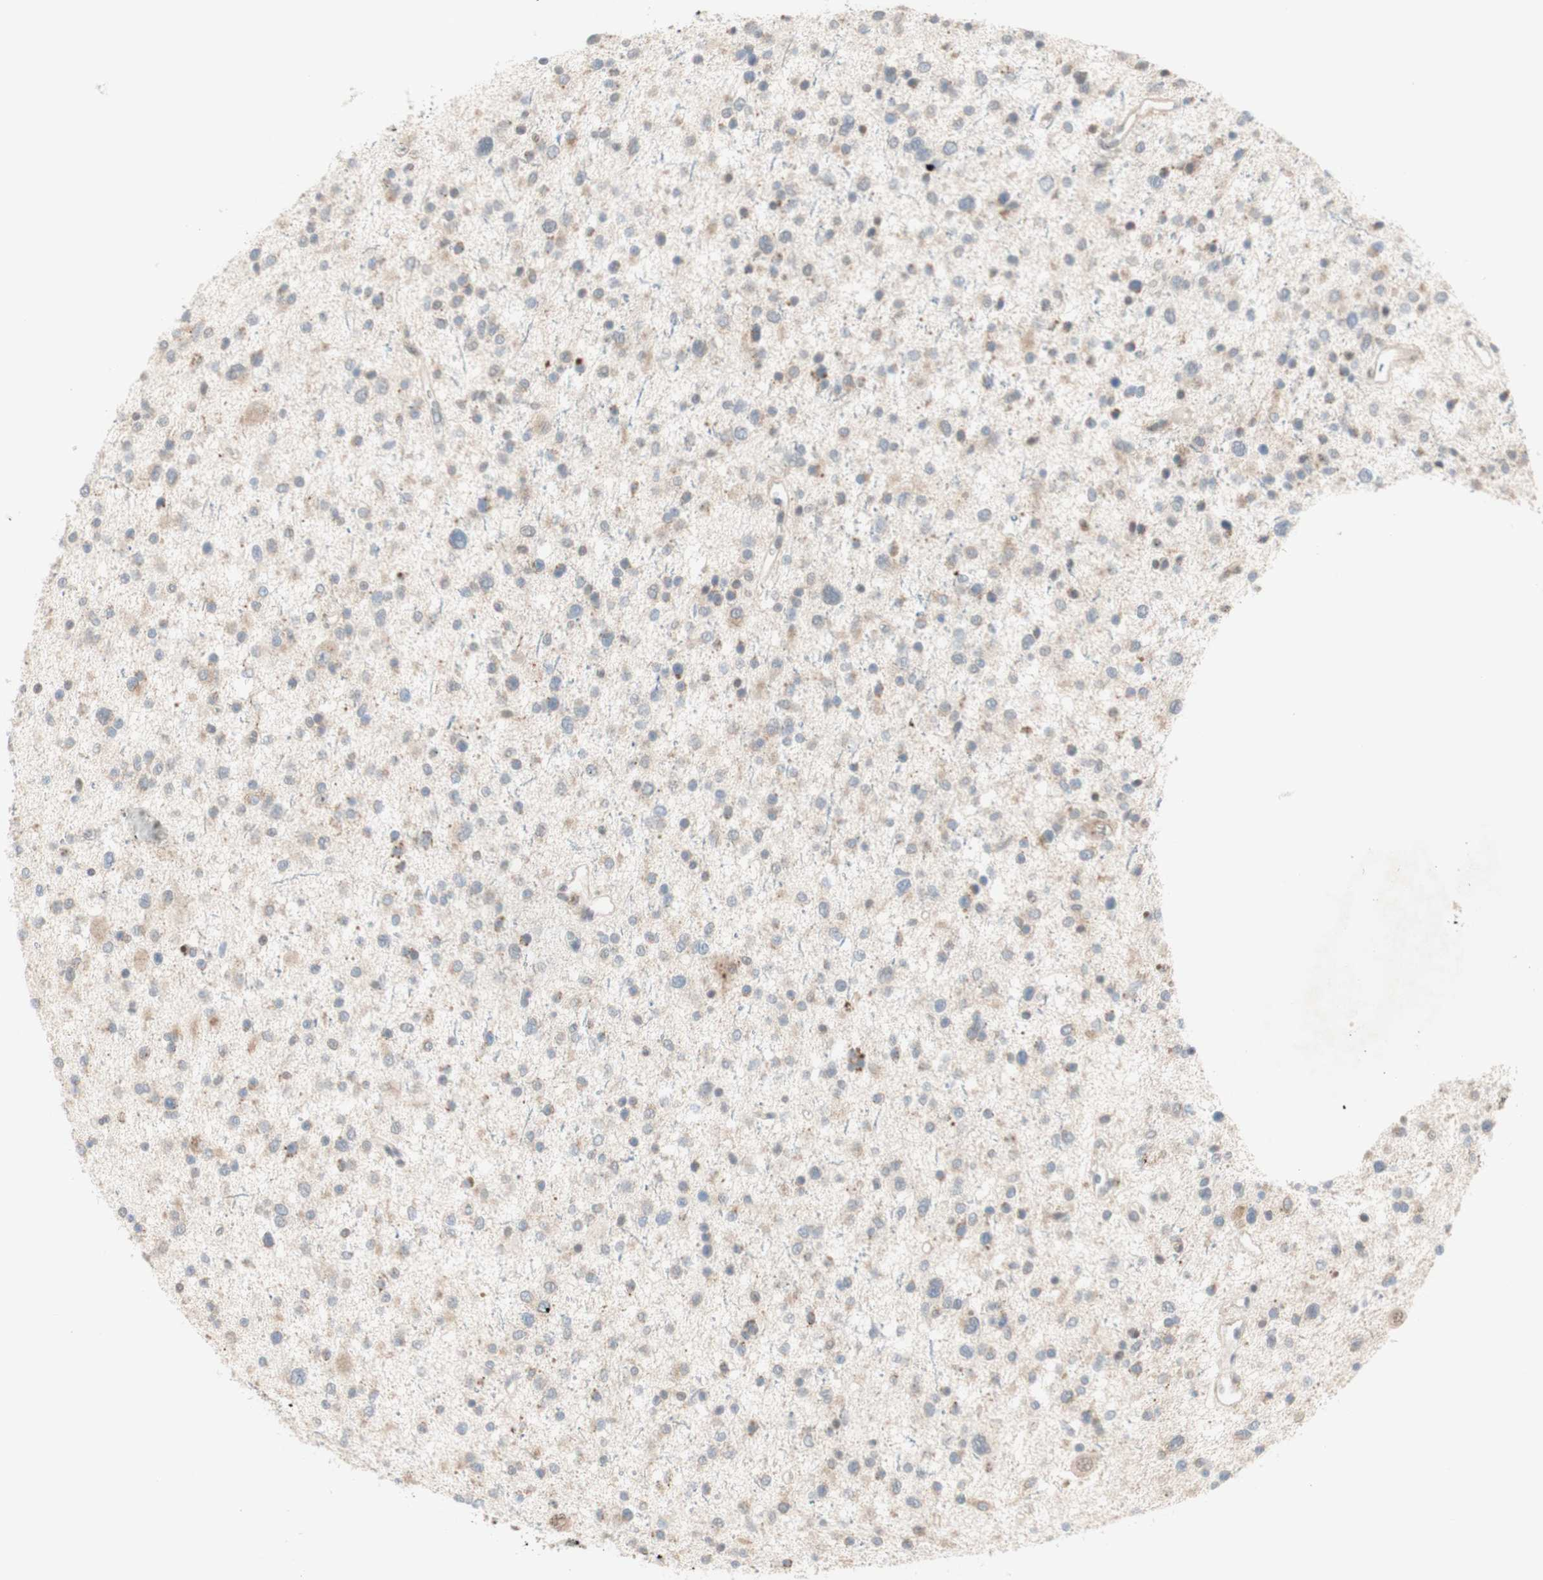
{"staining": {"intensity": "weak", "quantity": "25%-75%", "location": "cytoplasmic/membranous"}, "tissue": "glioma", "cell_type": "Tumor cells", "image_type": "cancer", "snomed": [{"axis": "morphology", "description": "Glioma, malignant, Low grade"}, {"axis": "topography", "description": "Brain"}], "caption": "Approximately 25%-75% of tumor cells in human glioma show weak cytoplasmic/membranous protein staining as visualized by brown immunohistochemical staining.", "gene": "GAPT", "patient": {"sex": "female", "age": 37}}